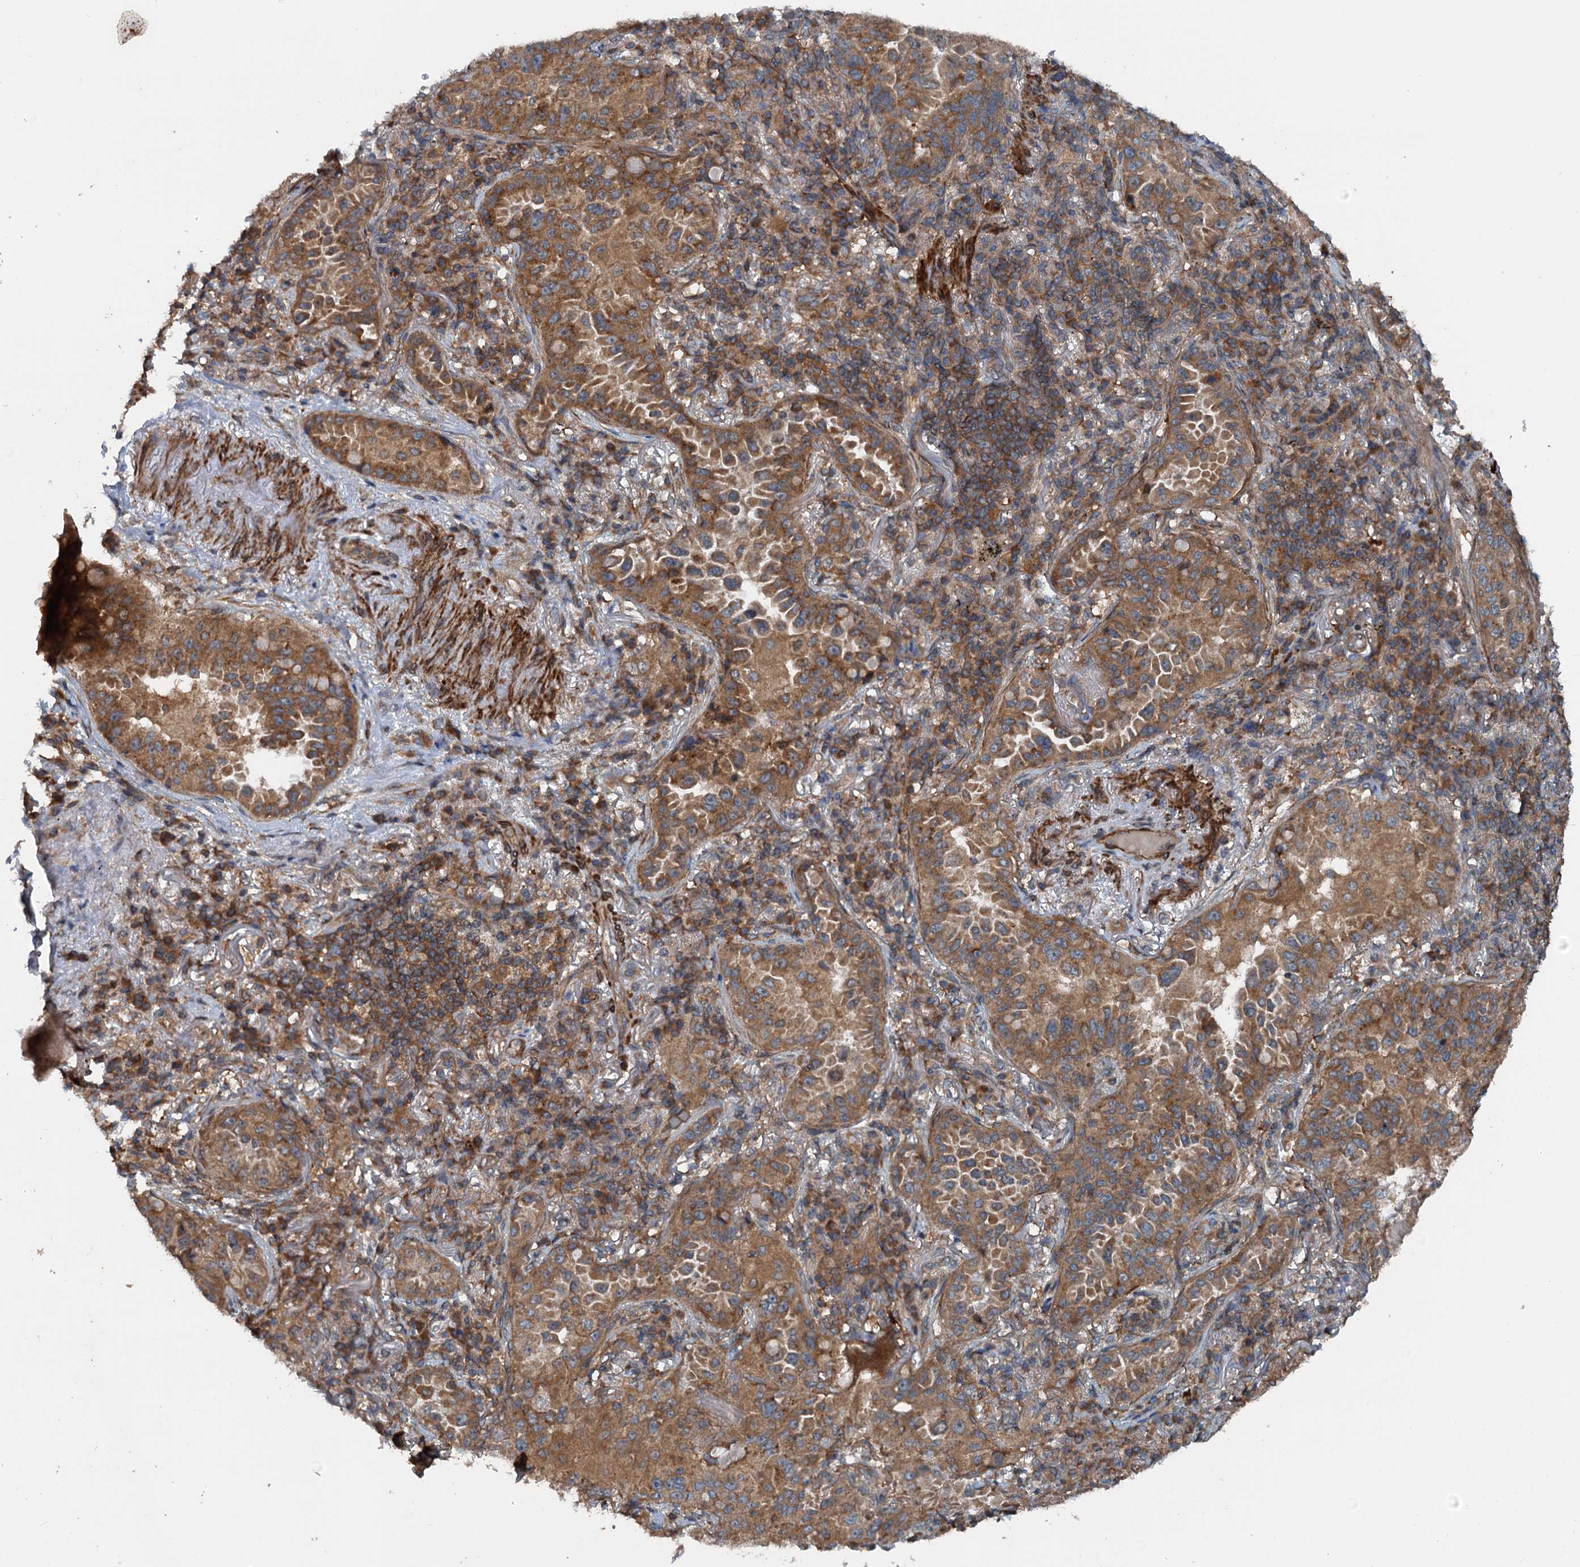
{"staining": {"intensity": "moderate", "quantity": ">75%", "location": "cytoplasmic/membranous"}, "tissue": "lung cancer", "cell_type": "Tumor cells", "image_type": "cancer", "snomed": [{"axis": "morphology", "description": "Adenocarcinoma, NOS"}, {"axis": "topography", "description": "Lung"}], "caption": "The immunohistochemical stain labels moderate cytoplasmic/membranous positivity in tumor cells of lung cancer (adenocarcinoma) tissue.", "gene": "TEDC1", "patient": {"sex": "female", "age": 69}}